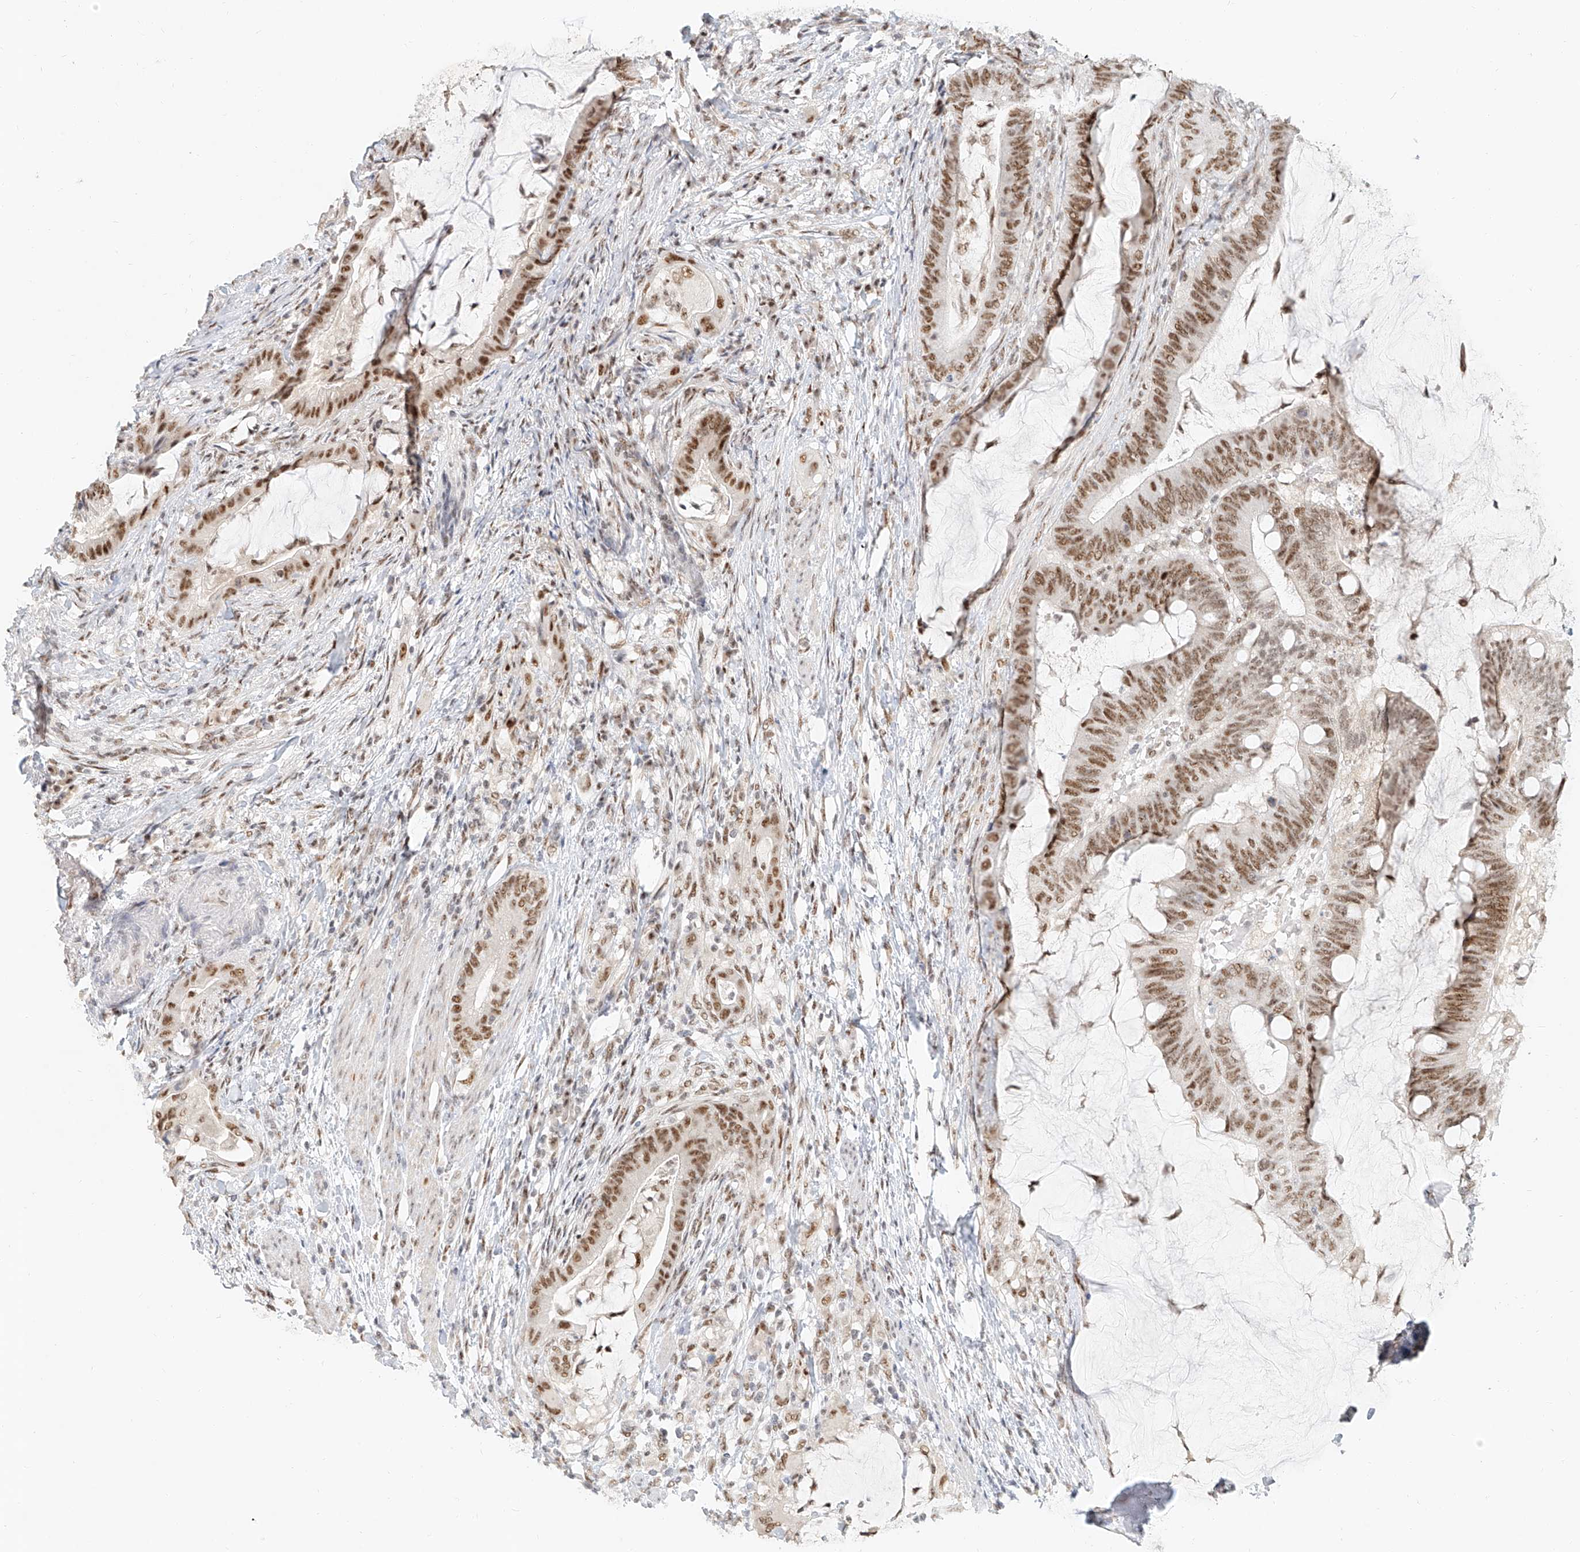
{"staining": {"intensity": "moderate", "quantity": ">75%", "location": "nuclear"}, "tissue": "colorectal cancer", "cell_type": "Tumor cells", "image_type": "cancer", "snomed": [{"axis": "morphology", "description": "Adenocarcinoma, NOS"}, {"axis": "topography", "description": "Colon"}], "caption": "Brown immunohistochemical staining in colorectal adenocarcinoma reveals moderate nuclear positivity in about >75% of tumor cells.", "gene": "CXorf58", "patient": {"sex": "female", "age": 66}}